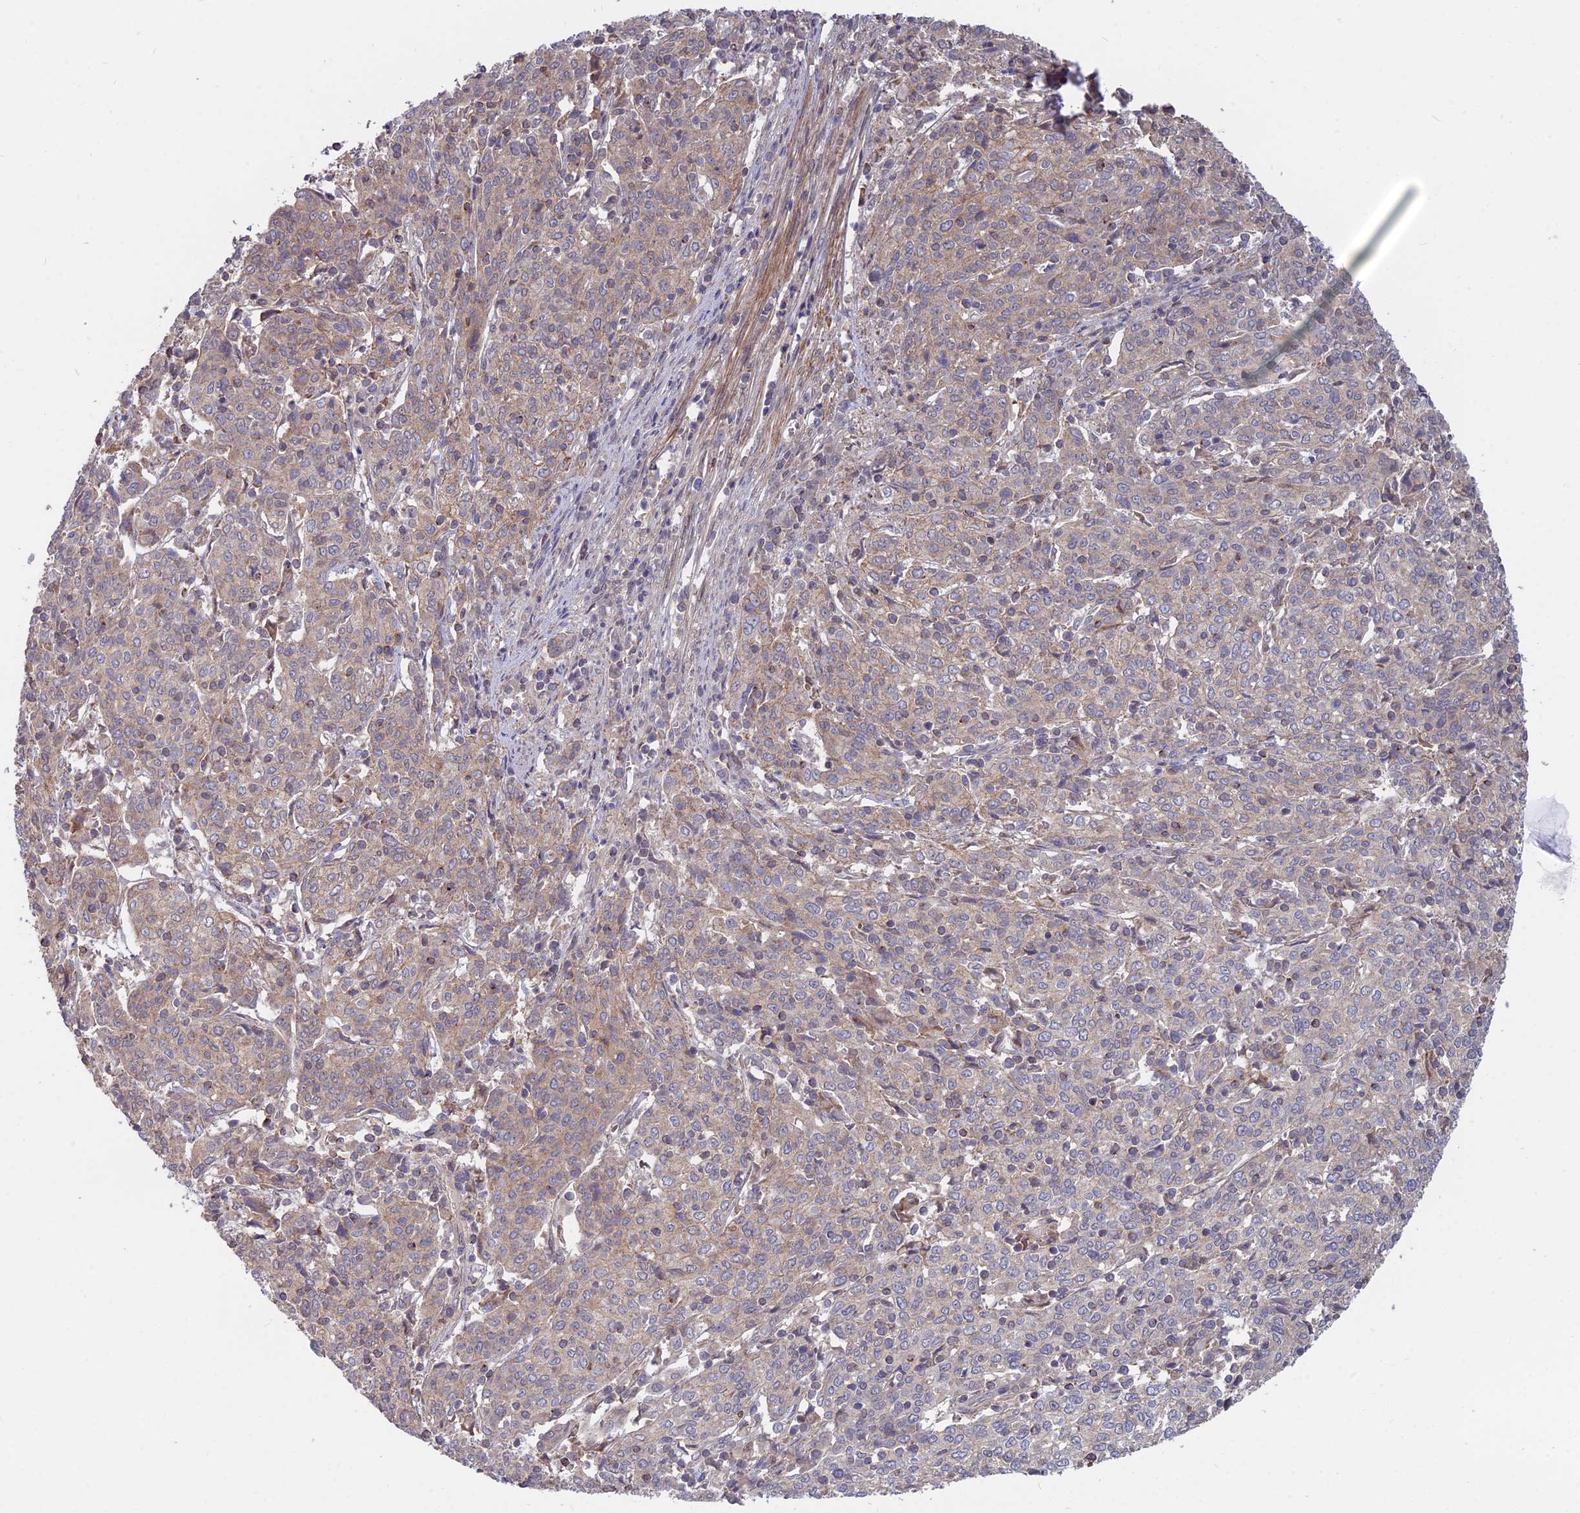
{"staining": {"intensity": "weak", "quantity": "25%-75%", "location": "cytoplasmic/membranous"}, "tissue": "cervical cancer", "cell_type": "Tumor cells", "image_type": "cancer", "snomed": [{"axis": "morphology", "description": "Squamous cell carcinoma, NOS"}, {"axis": "topography", "description": "Cervix"}], "caption": "A high-resolution micrograph shows IHC staining of squamous cell carcinoma (cervical), which reveals weak cytoplasmic/membranous positivity in about 25%-75% of tumor cells.", "gene": "OPA3", "patient": {"sex": "female", "age": 67}}